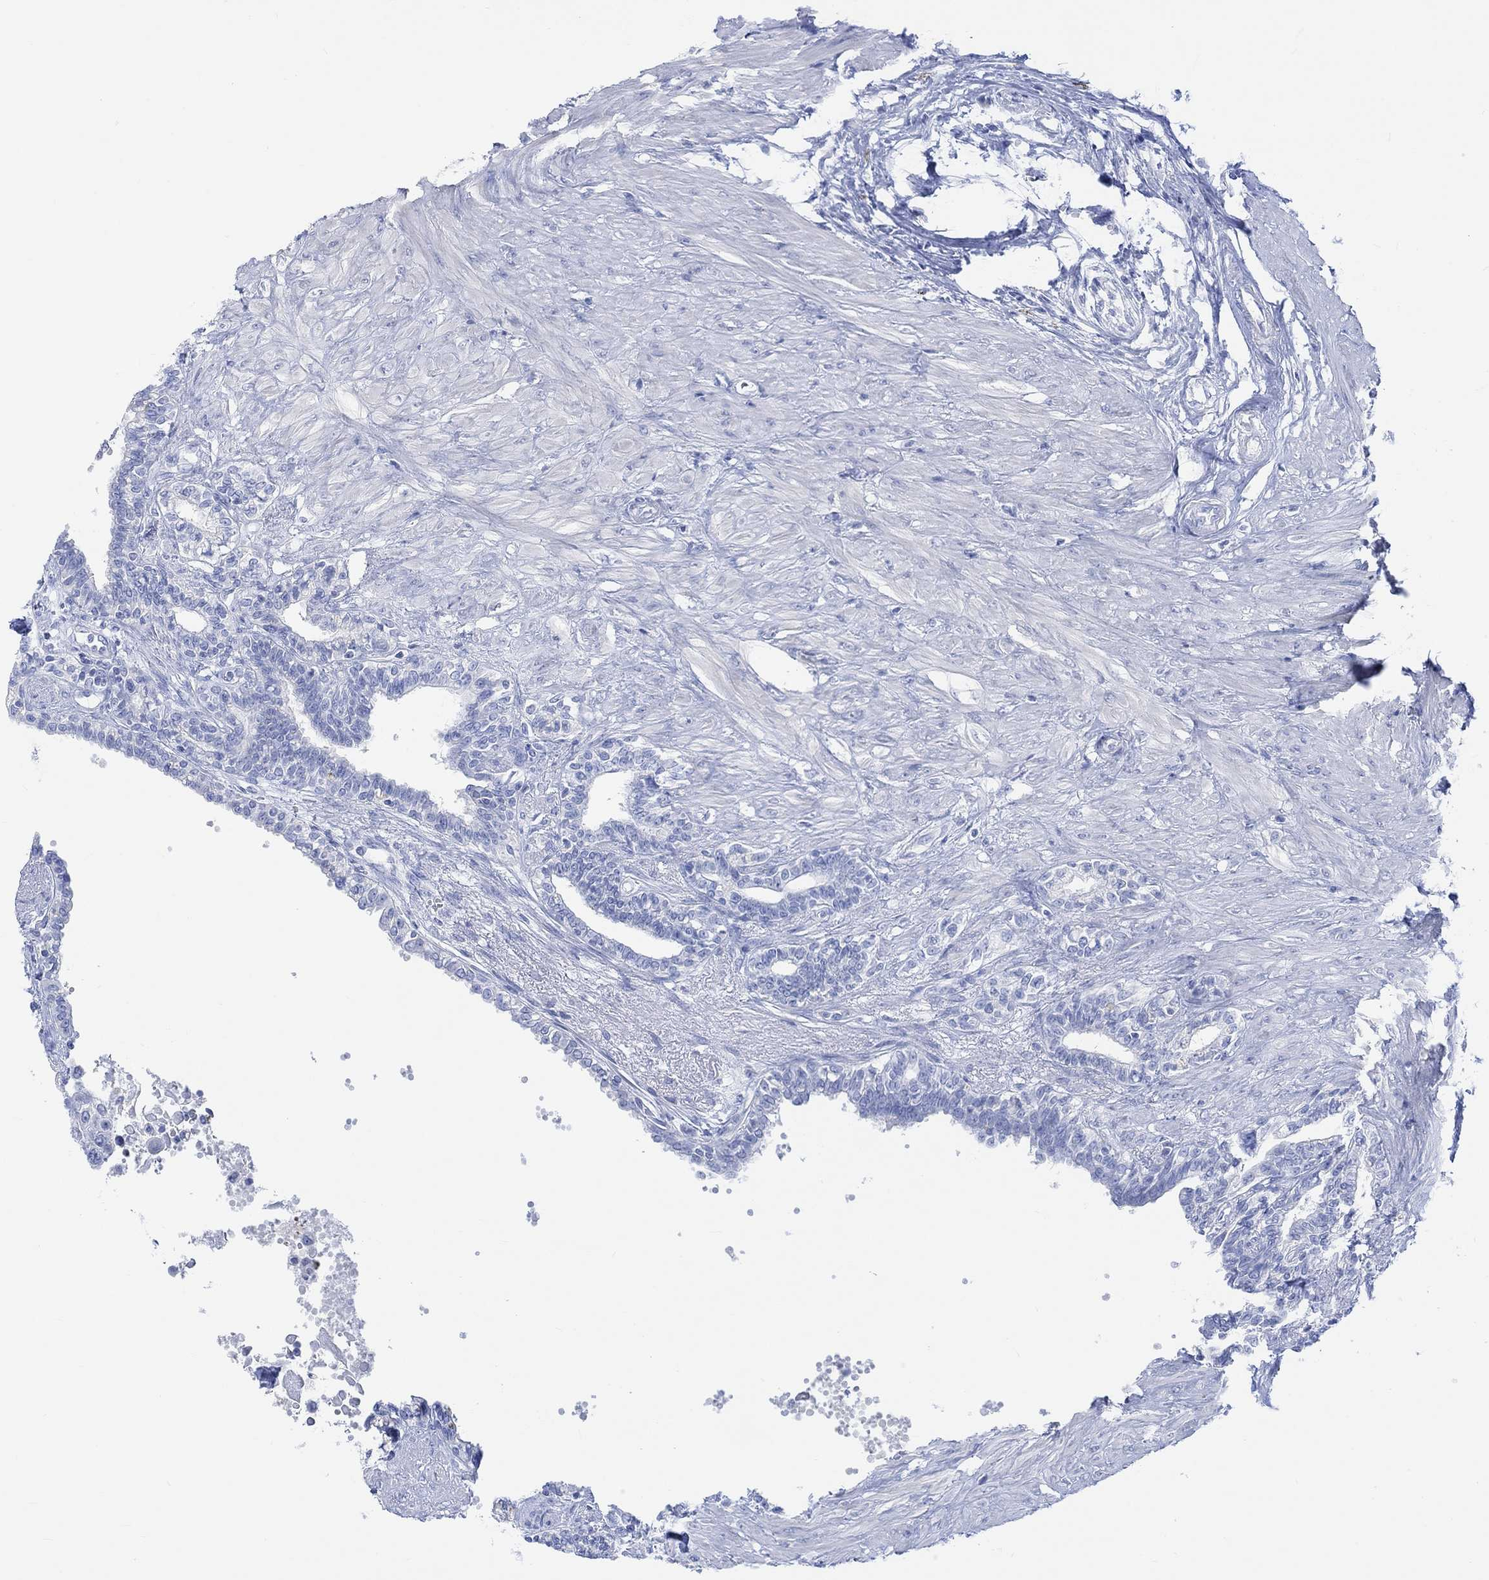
{"staining": {"intensity": "negative", "quantity": "none", "location": "none"}, "tissue": "seminal vesicle", "cell_type": "Glandular cells", "image_type": "normal", "snomed": [{"axis": "morphology", "description": "Normal tissue, NOS"}, {"axis": "morphology", "description": "Urothelial carcinoma, NOS"}, {"axis": "topography", "description": "Urinary bladder"}, {"axis": "topography", "description": "Seminal veicle"}], "caption": "This is an immunohistochemistry micrograph of benign human seminal vesicle. There is no staining in glandular cells.", "gene": "CALCA", "patient": {"sex": "male", "age": 76}}